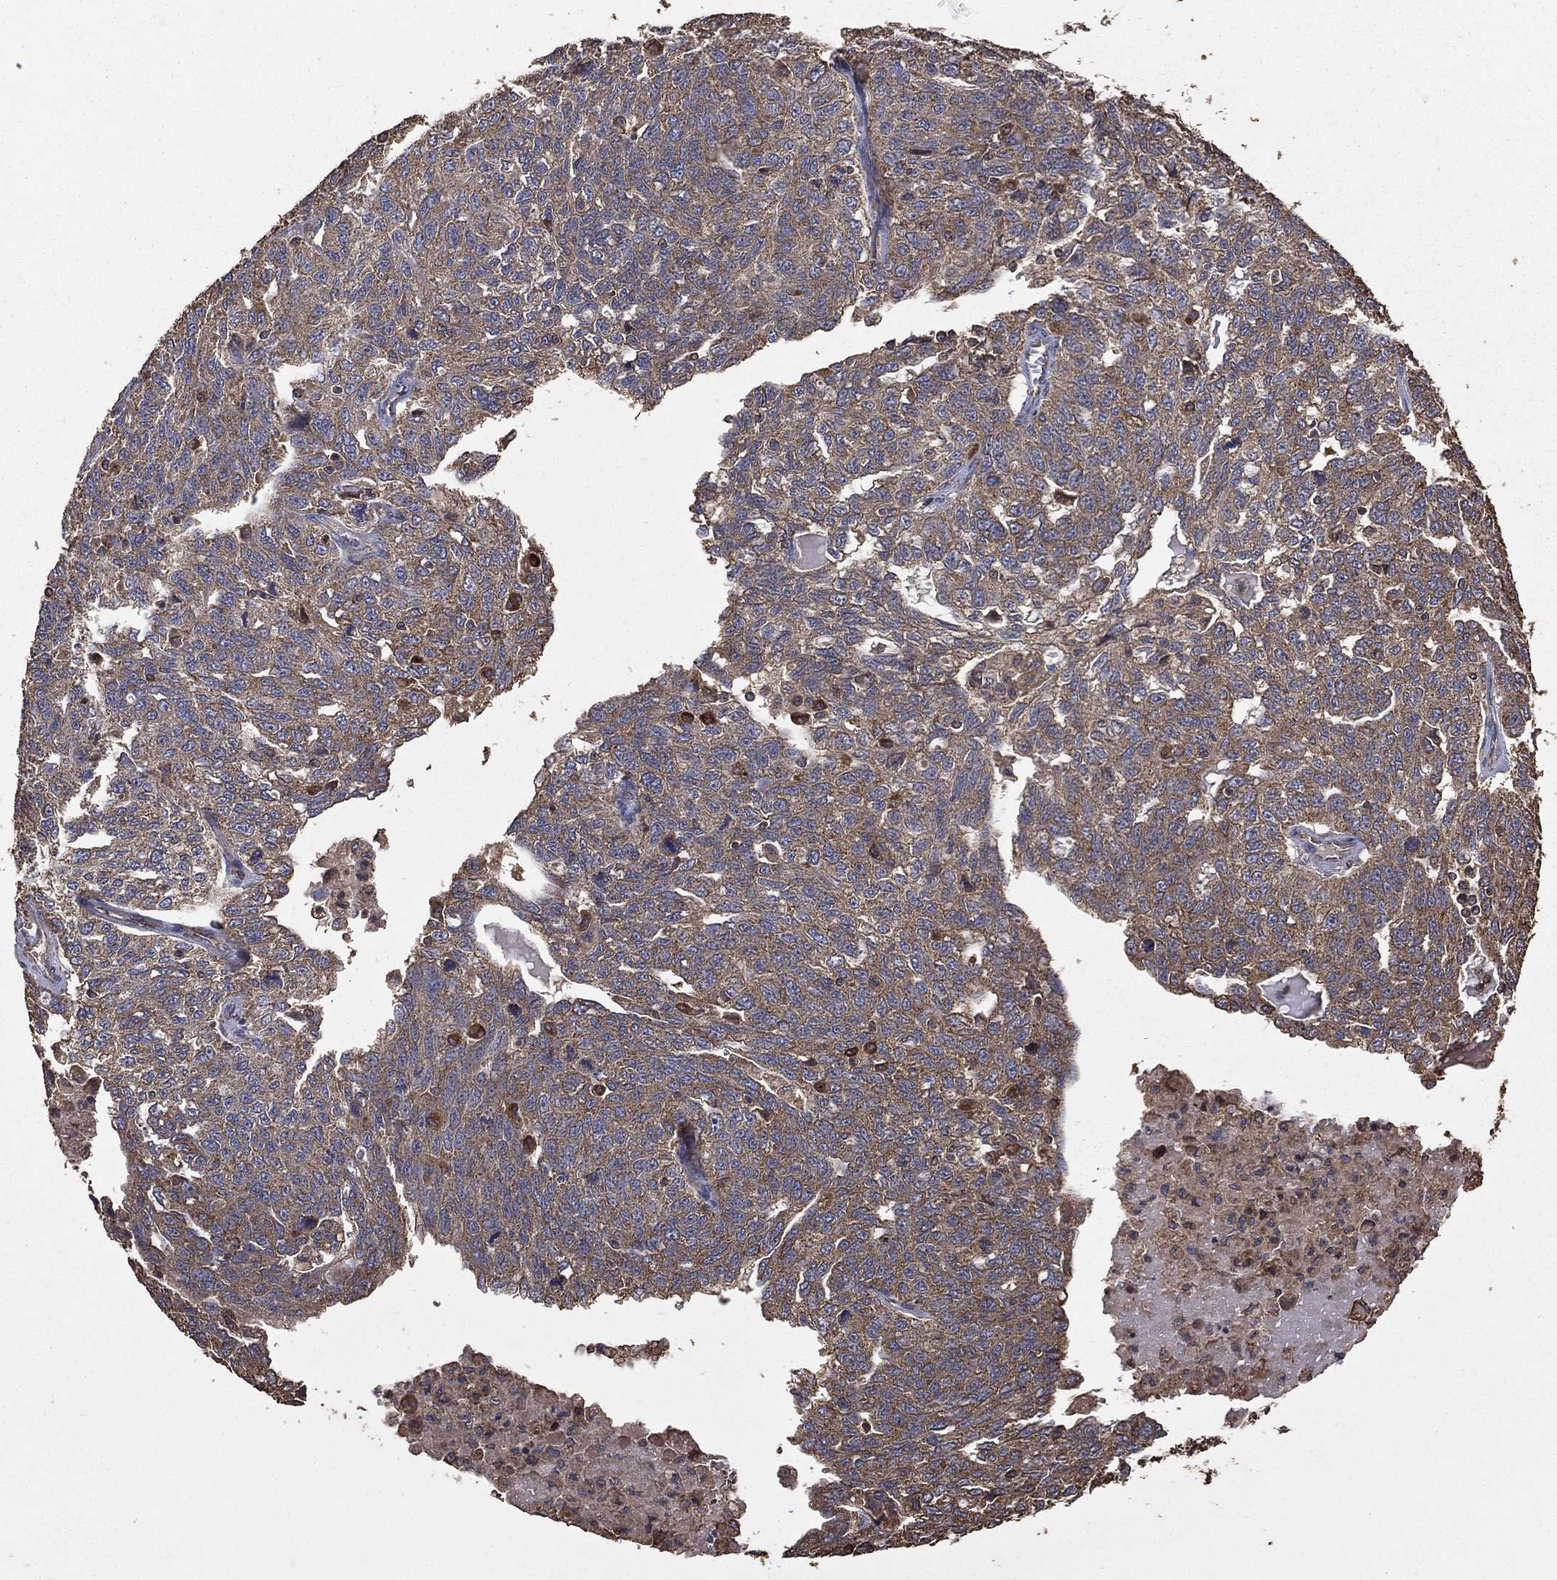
{"staining": {"intensity": "moderate", "quantity": "25%-75%", "location": "cytoplasmic/membranous"}, "tissue": "ovarian cancer", "cell_type": "Tumor cells", "image_type": "cancer", "snomed": [{"axis": "morphology", "description": "Cystadenocarcinoma, serous, NOS"}, {"axis": "topography", "description": "Ovary"}], "caption": "Tumor cells exhibit medium levels of moderate cytoplasmic/membranous expression in about 25%-75% of cells in serous cystadenocarcinoma (ovarian). (brown staining indicates protein expression, while blue staining denotes nuclei).", "gene": "METTL27", "patient": {"sex": "female", "age": 71}}